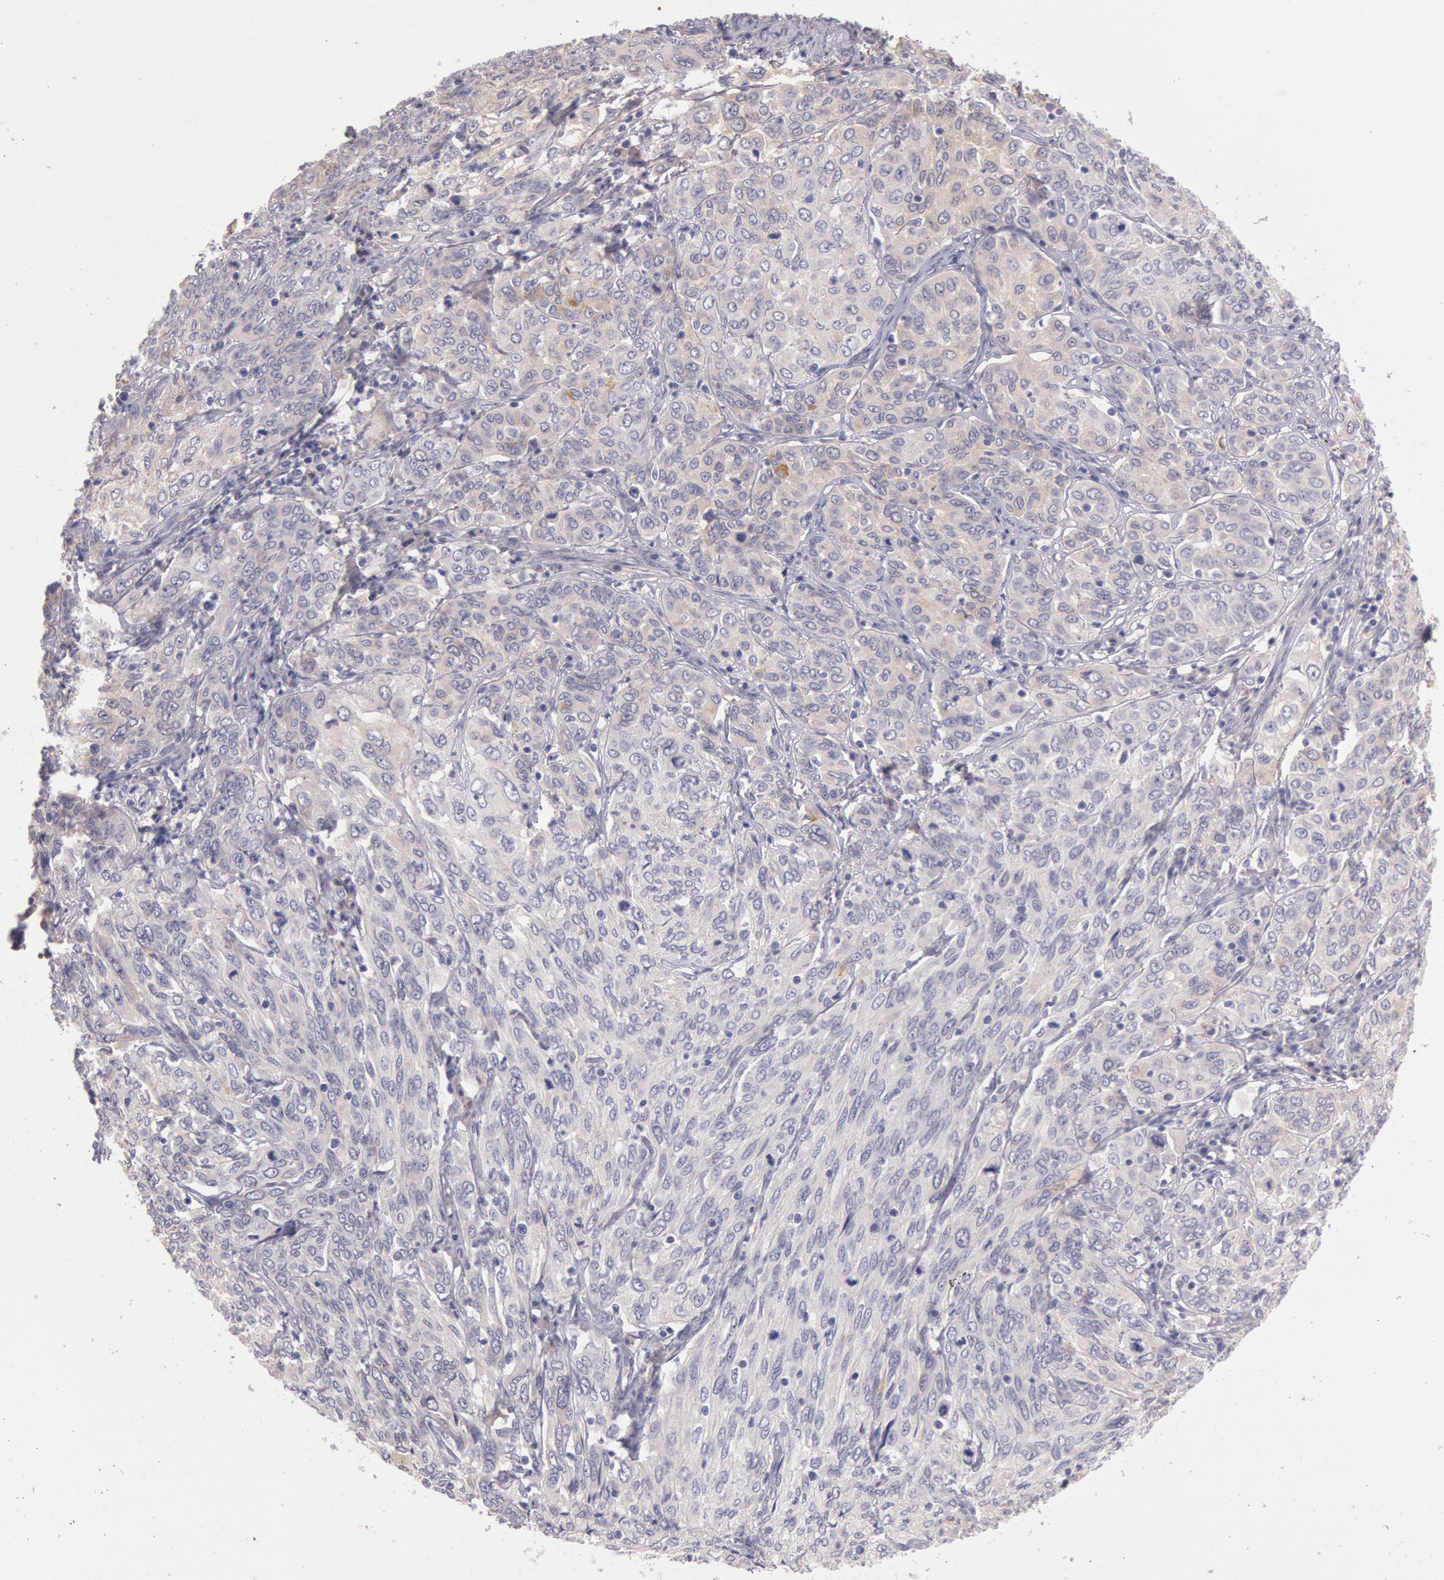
{"staining": {"intensity": "negative", "quantity": "none", "location": "none"}, "tissue": "cervical cancer", "cell_type": "Tumor cells", "image_type": "cancer", "snomed": [{"axis": "morphology", "description": "Squamous cell carcinoma, NOS"}, {"axis": "topography", "description": "Cervix"}], "caption": "There is no significant positivity in tumor cells of squamous cell carcinoma (cervical).", "gene": "C1R", "patient": {"sex": "female", "age": 38}}